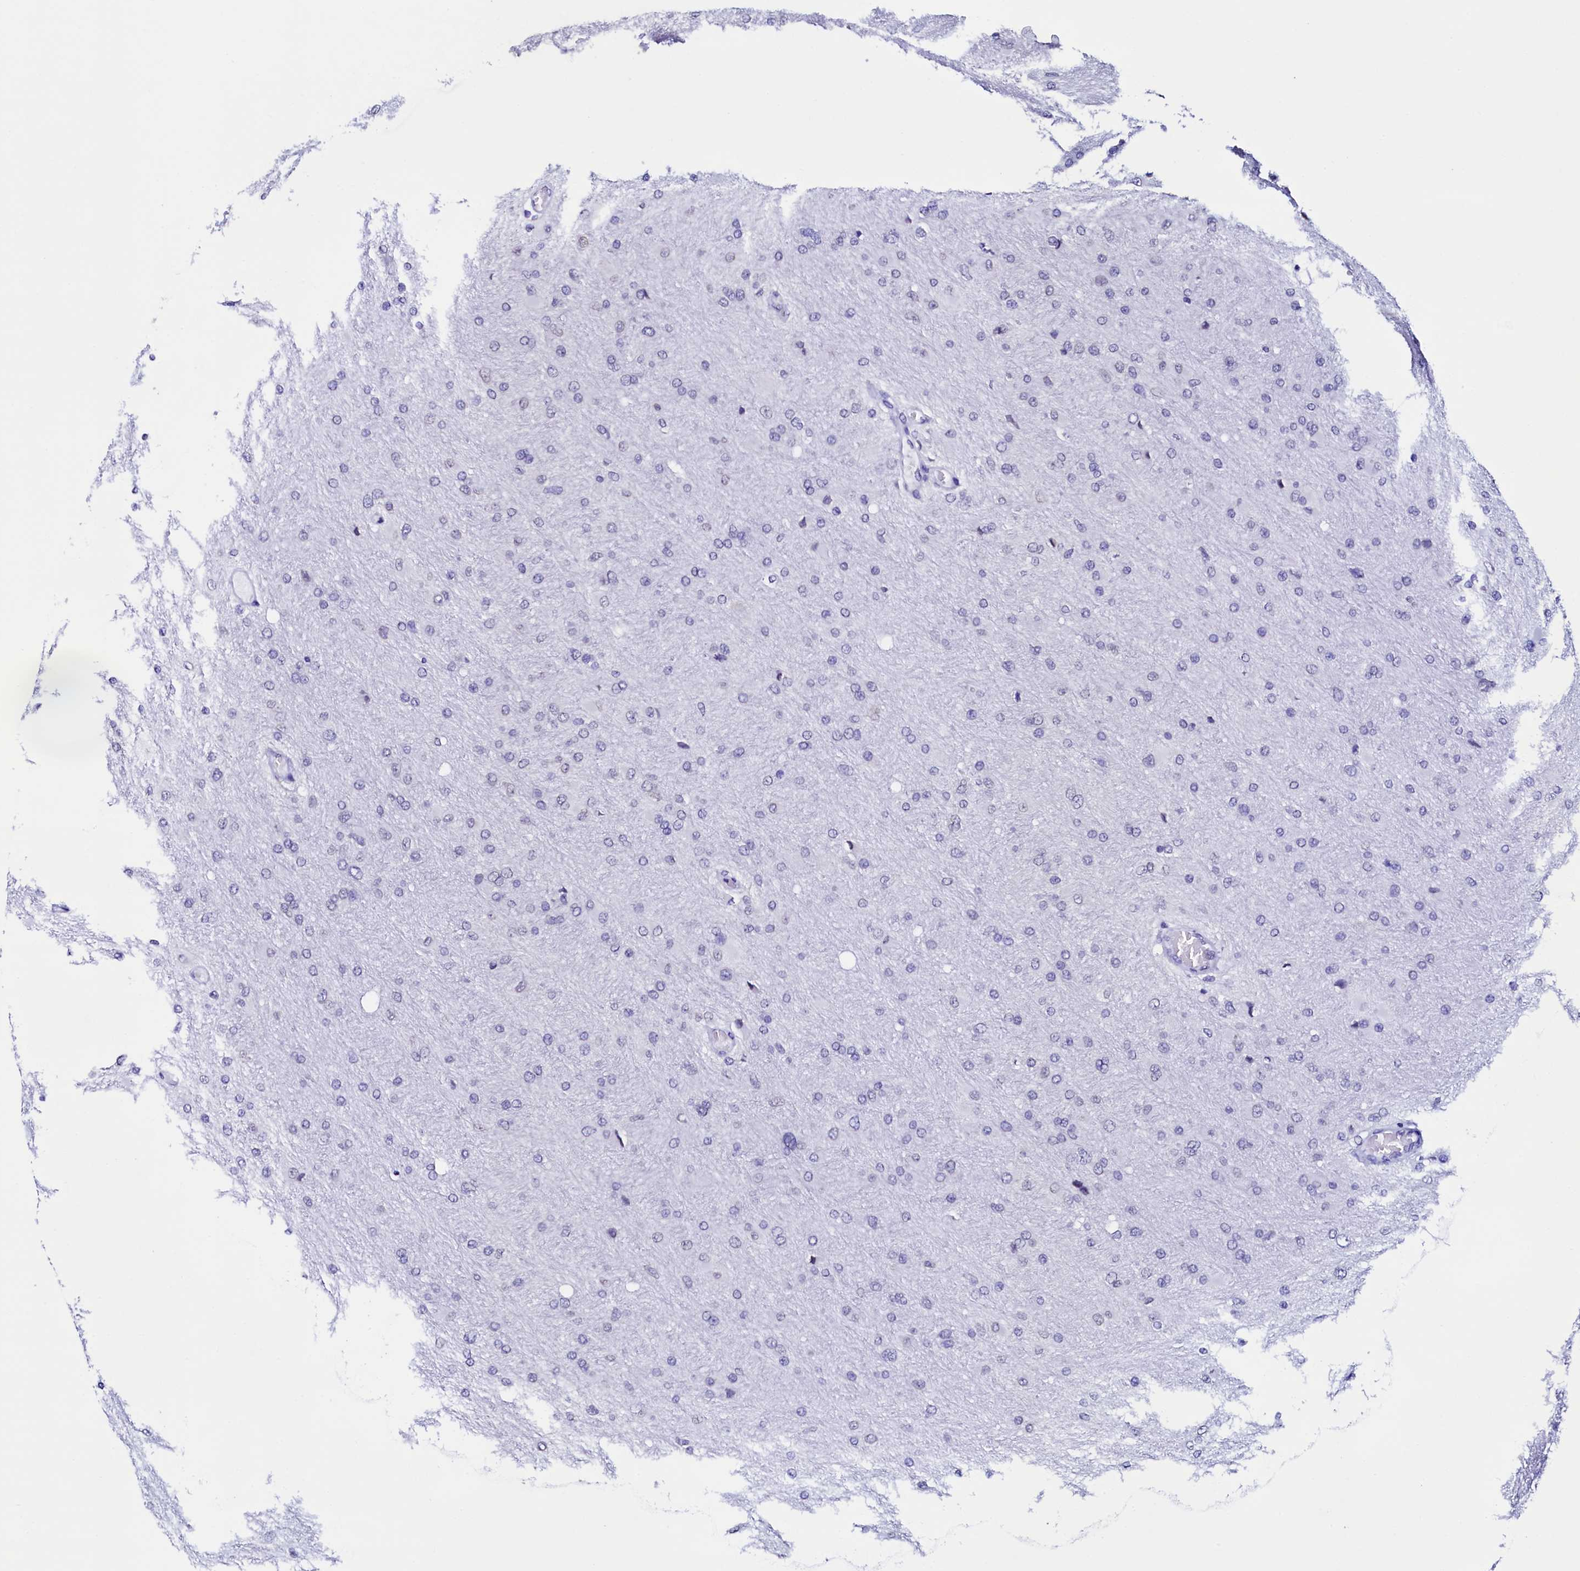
{"staining": {"intensity": "negative", "quantity": "none", "location": "none"}, "tissue": "glioma", "cell_type": "Tumor cells", "image_type": "cancer", "snomed": [{"axis": "morphology", "description": "Glioma, malignant, High grade"}, {"axis": "topography", "description": "Cerebral cortex"}], "caption": "IHC of human glioma displays no staining in tumor cells.", "gene": "HAND1", "patient": {"sex": "female", "age": 36}}